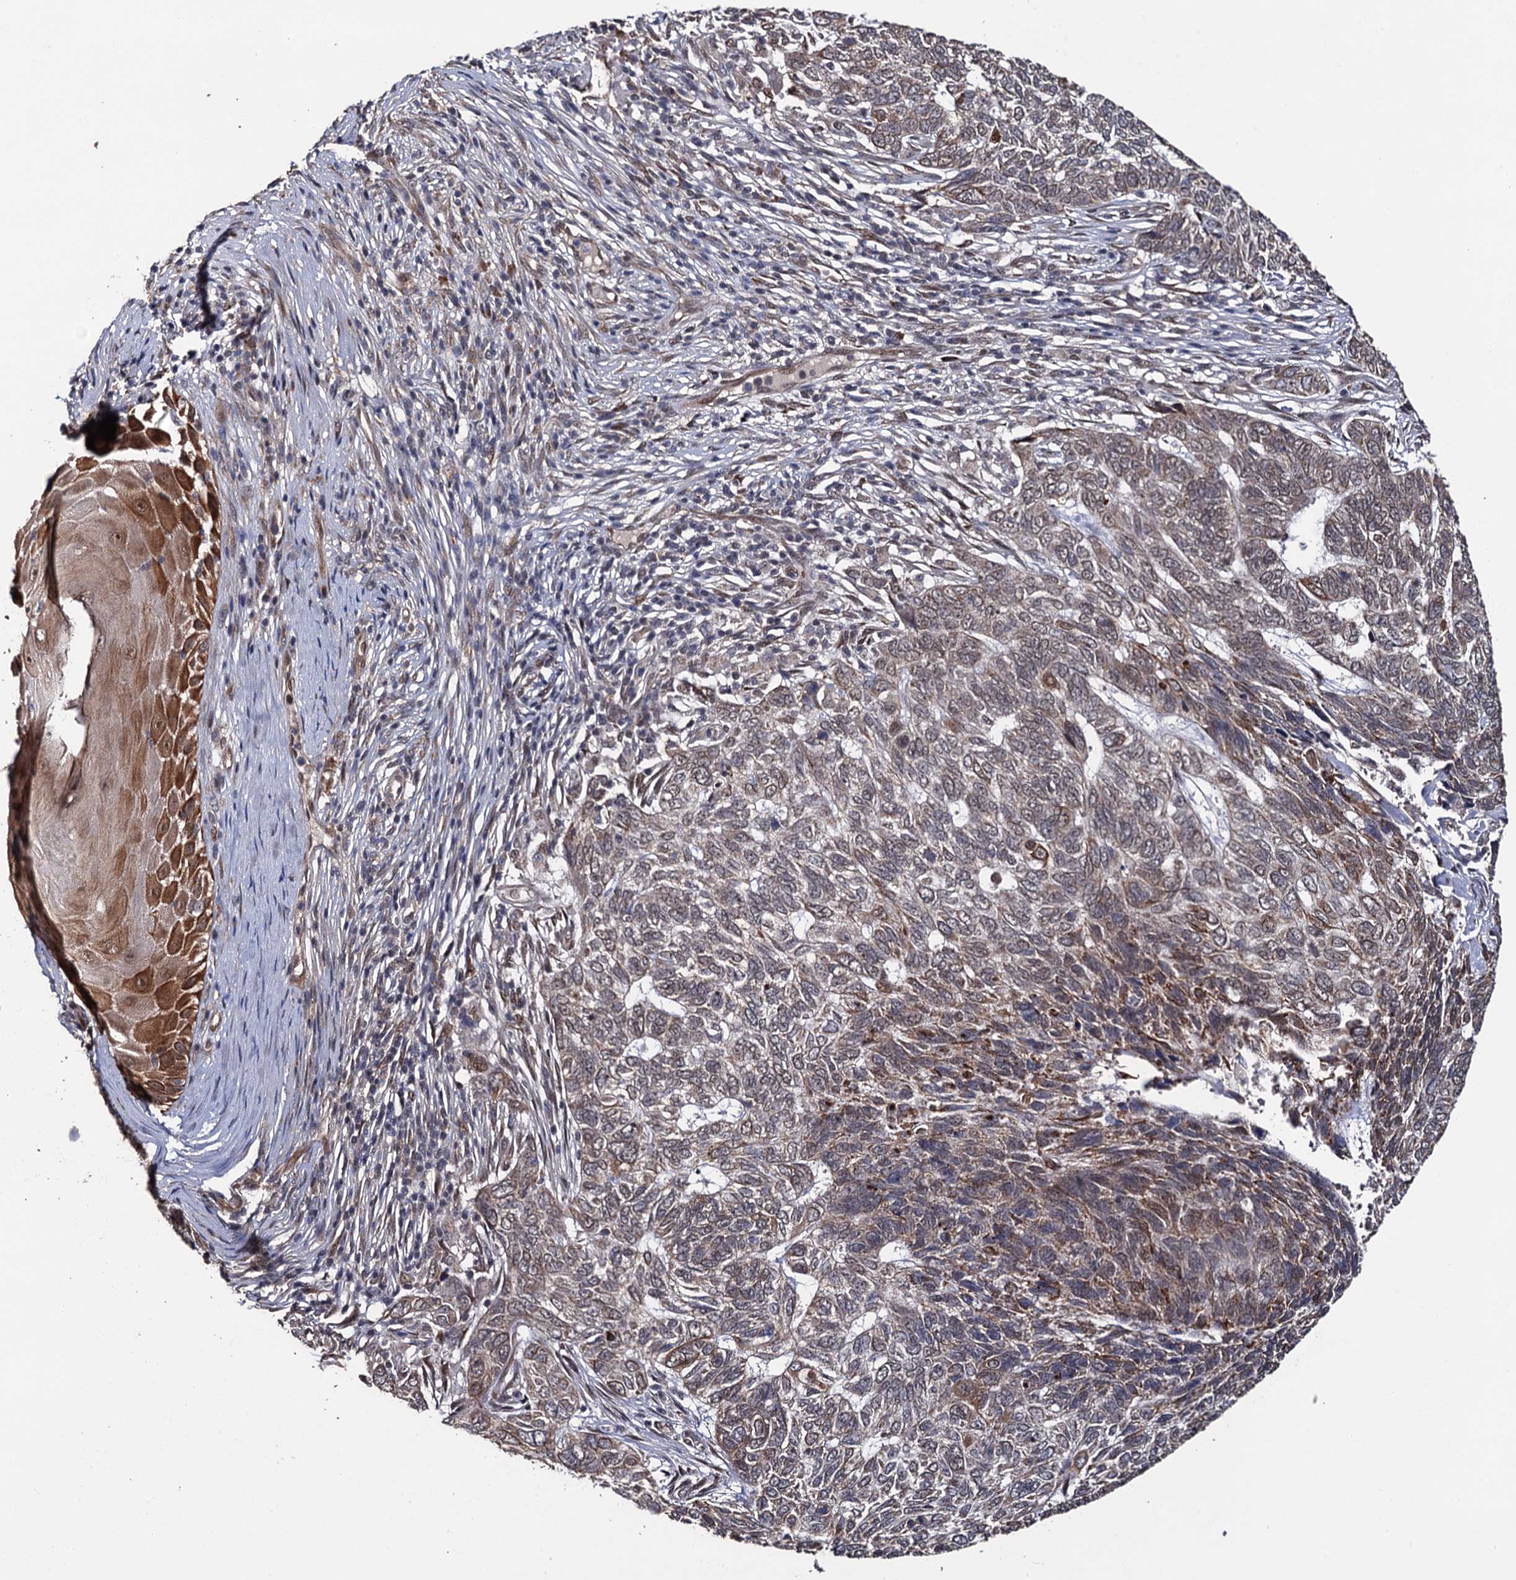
{"staining": {"intensity": "strong", "quantity": "<25%", "location": "cytoplasmic/membranous"}, "tissue": "skin cancer", "cell_type": "Tumor cells", "image_type": "cancer", "snomed": [{"axis": "morphology", "description": "Basal cell carcinoma"}, {"axis": "topography", "description": "Skin"}], "caption": "Skin cancer (basal cell carcinoma) tissue reveals strong cytoplasmic/membranous staining in about <25% of tumor cells", "gene": "LRRC63", "patient": {"sex": "female", "age": 65}}